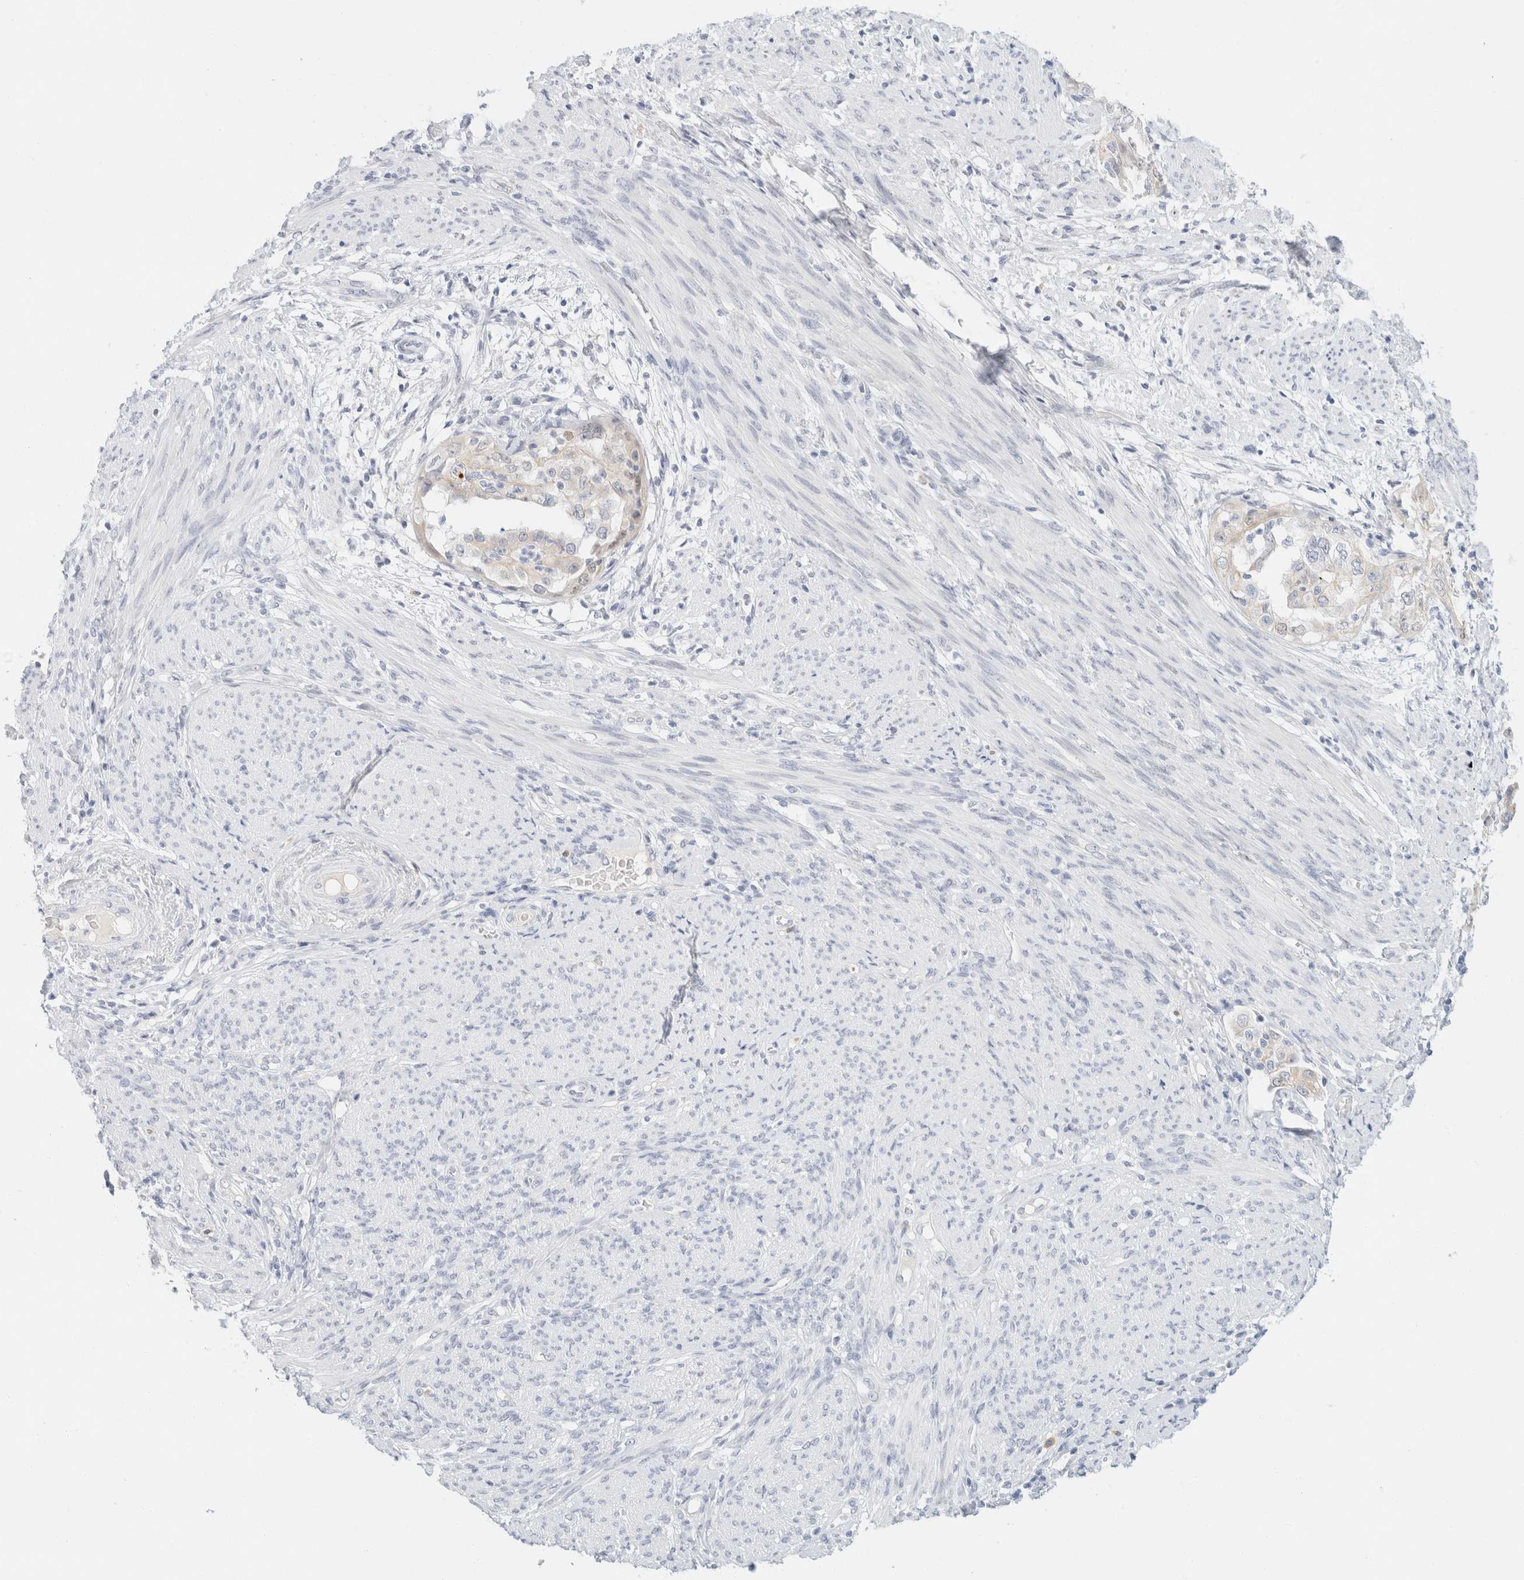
{"staining": {"intensity": "negative", "quantity": "none", "location": "none"}, "tissue": "endometrial cancer", "cell_type": "Tumor cells", "image_type": "cancer", "snomed": [{"axis": "morphology", "description": "Adenocarcinoma, NOS"}, {"axis": "topography", "description": "Endometrium"}], "caption": "There is no significant expression in tumor cells of endometrial adenocarcinoma.", "gene": "KRT20", "patient": {"sex": "female", "age": 85}}